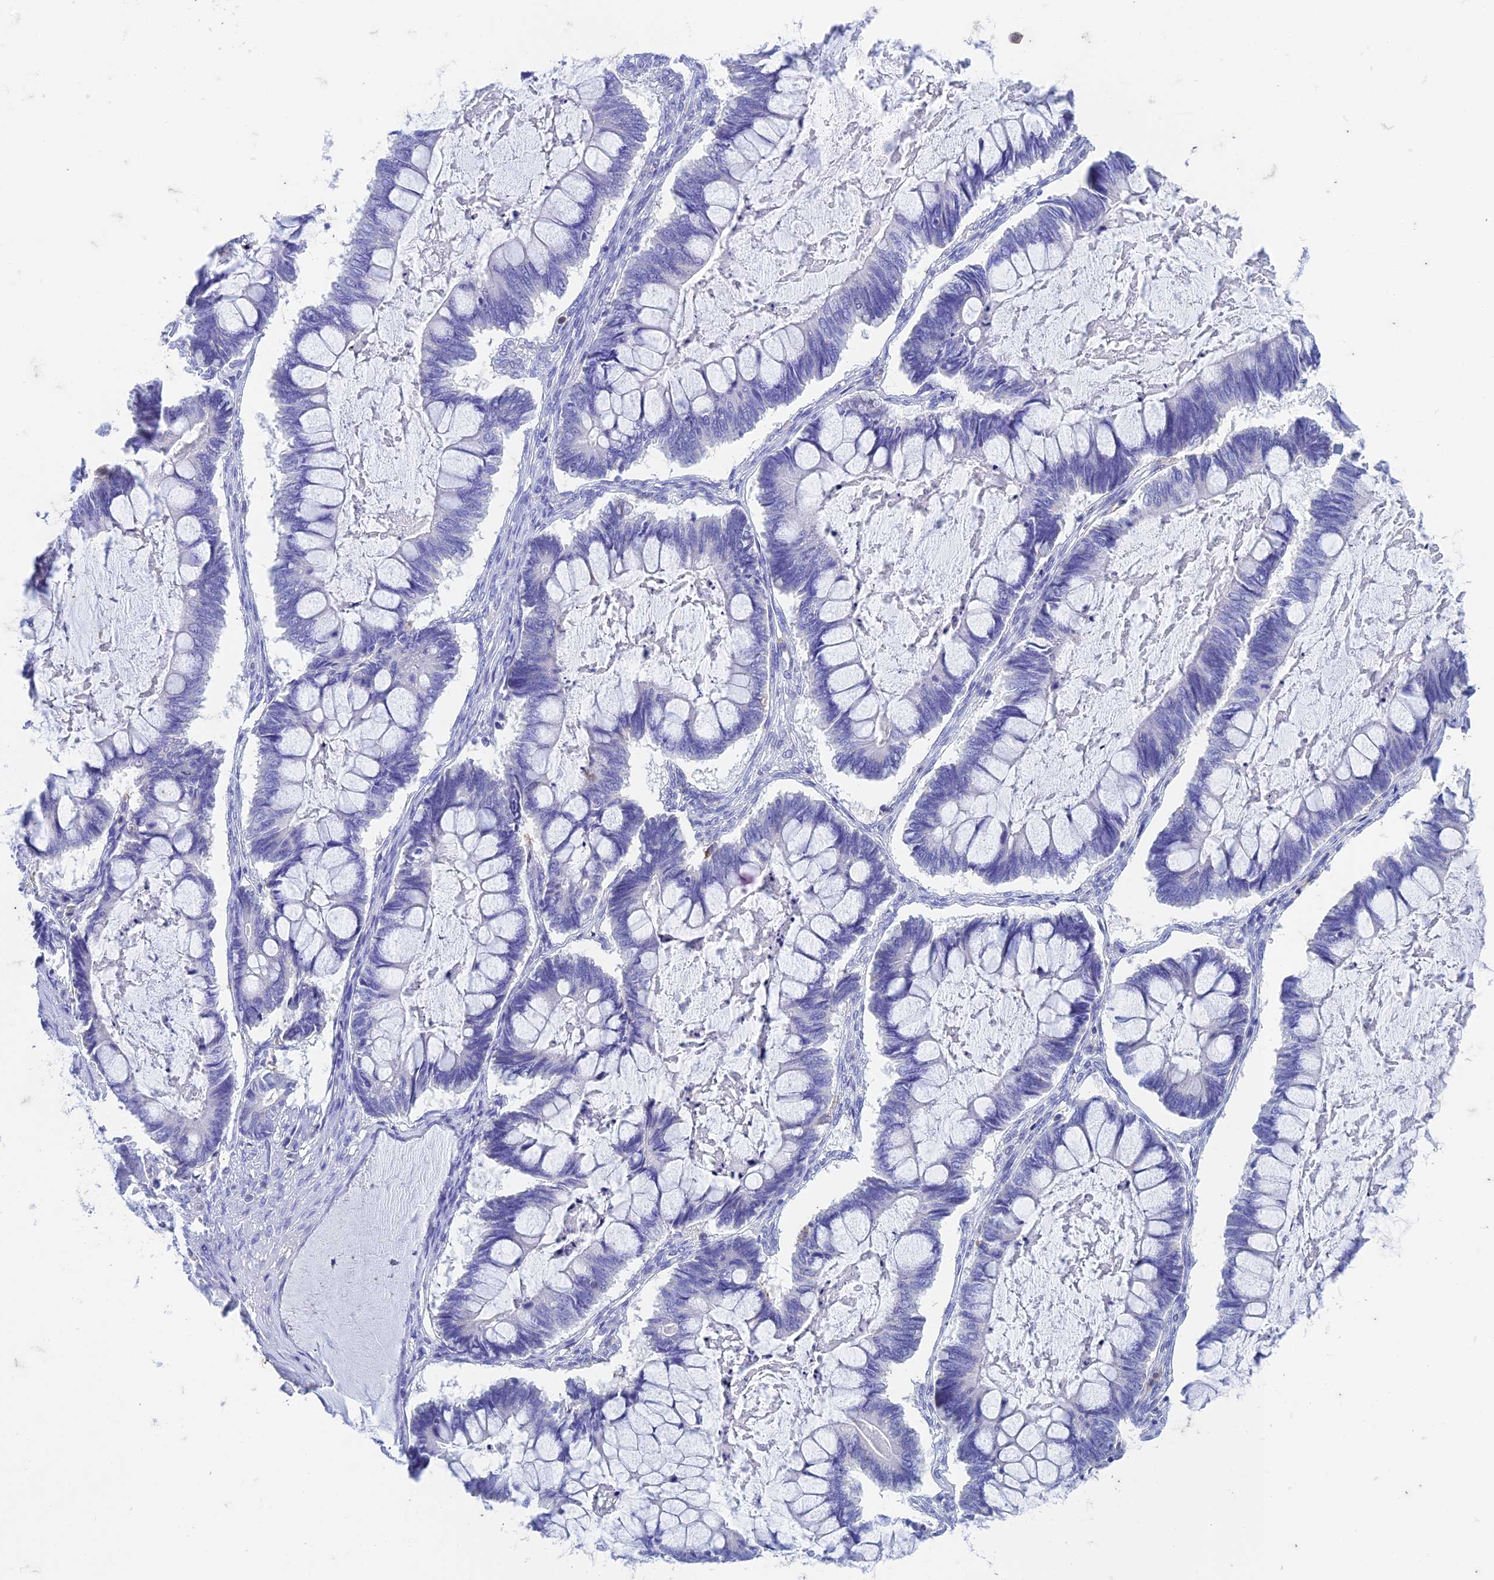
{"staining": {"intensity": "negative", "quantity": "none", "location": "none"}, "tissue": "ovarian cancer", "cell_type": "Tumor cells", "image_type": "cancer", "snomed": [{"axis": "morphology", "description": "Cystadenocarcinoma, mucinous, NOS"}, {"axis": "topography", "description": "Ovary"}], "caption": "Immunohistochemistry (IHC) image of ovarian cancer stained for a protein (brown), which reveals no expression in tumor cells.", "gene": "FGF7", "patient": {"sex": "female", "age": 61}}